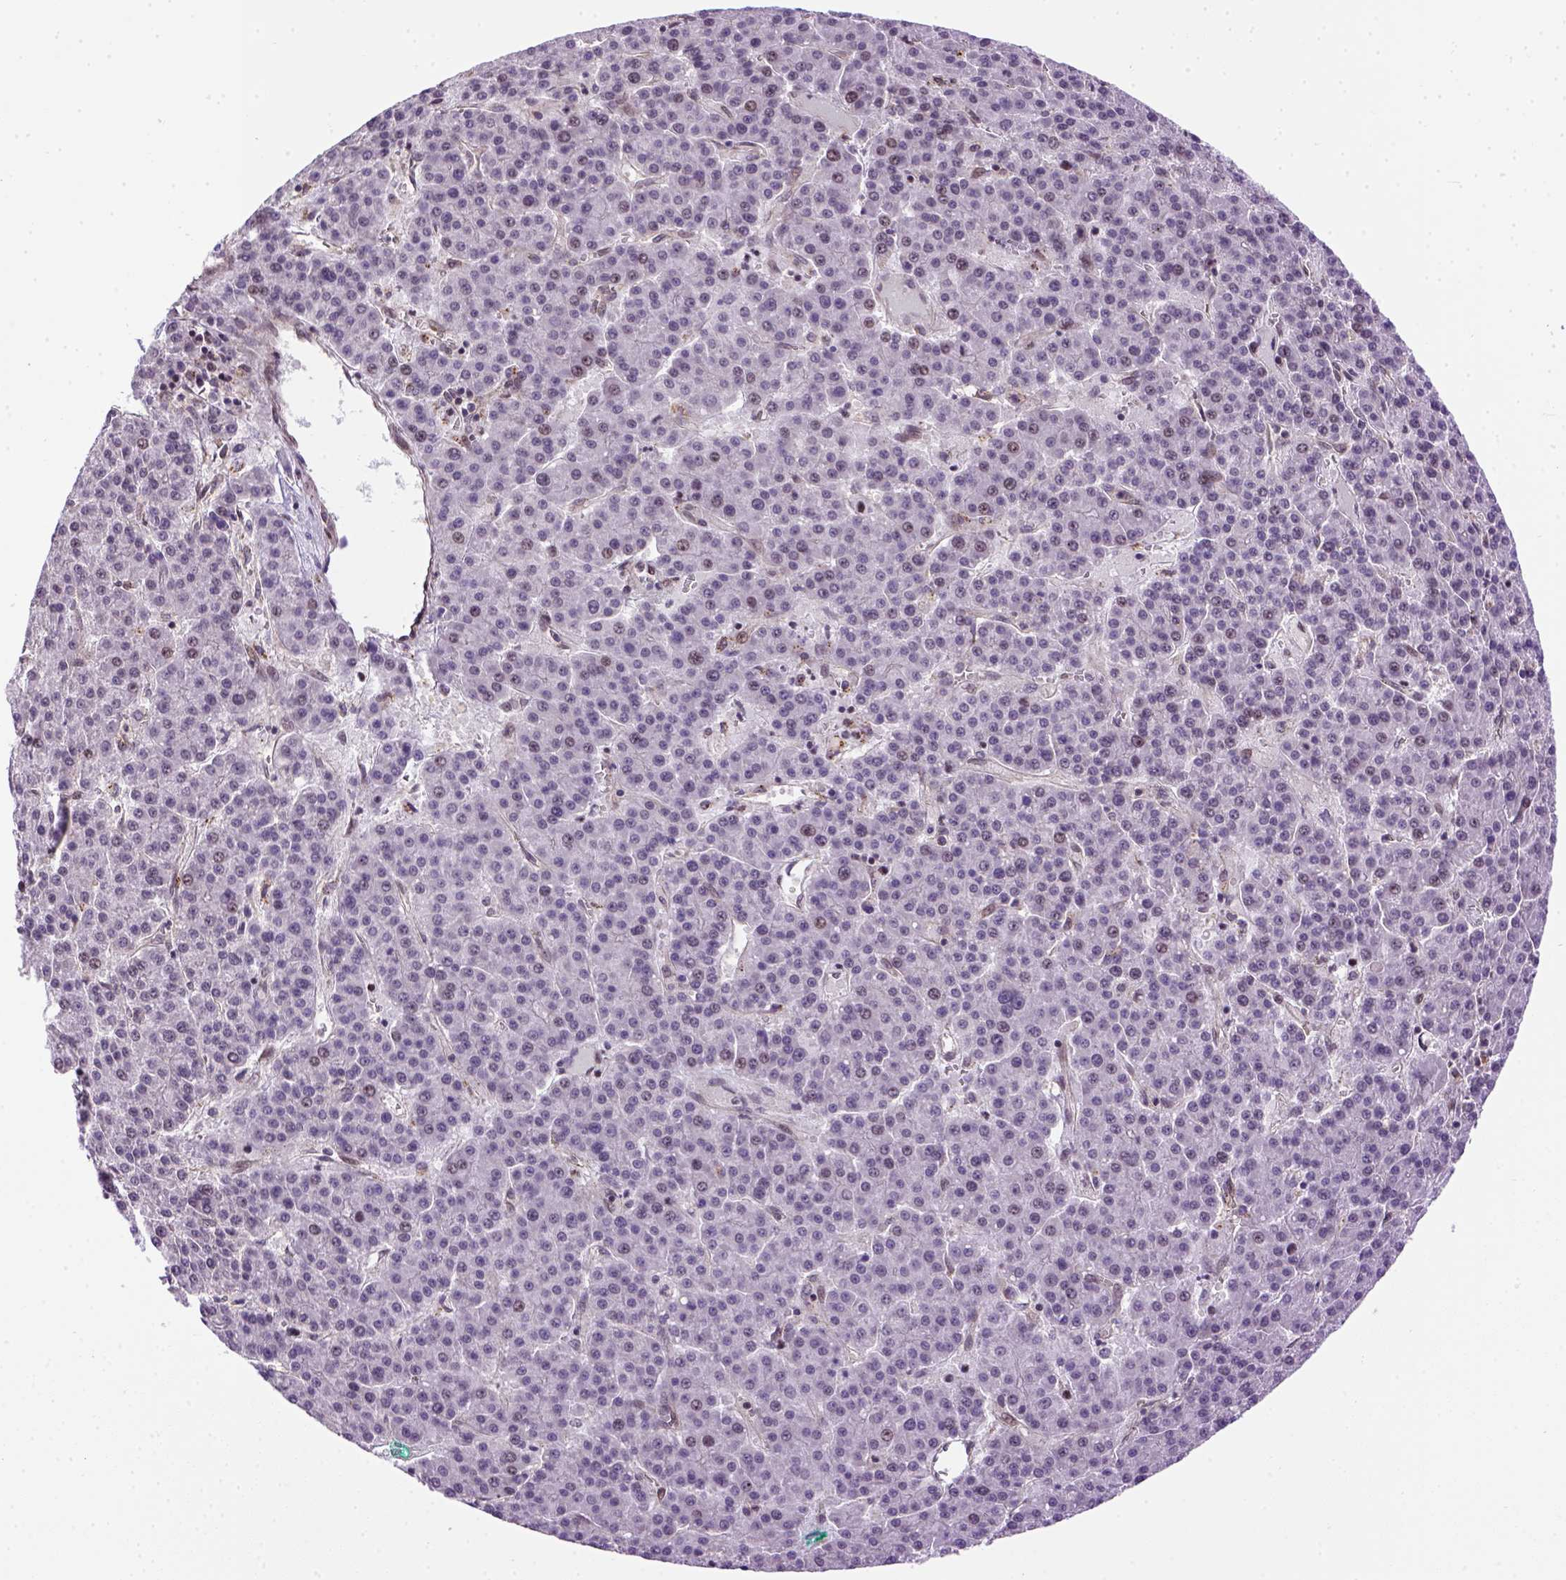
{"staining": {"intensity": "weak", "quantity": "<25%", "location": "nuclear"}, "tissue": "liver cancer", "cell_type": "Tumor cells", "image_type": "cancer", "snomed": [{"axis": "morphology", "description": "Carcinoma, Hepatocellular, NOS"}, {"axis": "topography", "description": "Liver"}], "caption": "Protein analysis of liver cancer demonstrates no significant staining in tumor cells. Nuclei are stained in blue.", "gene": "KAZN", "patient": {"sex": "female", "age": 58}}